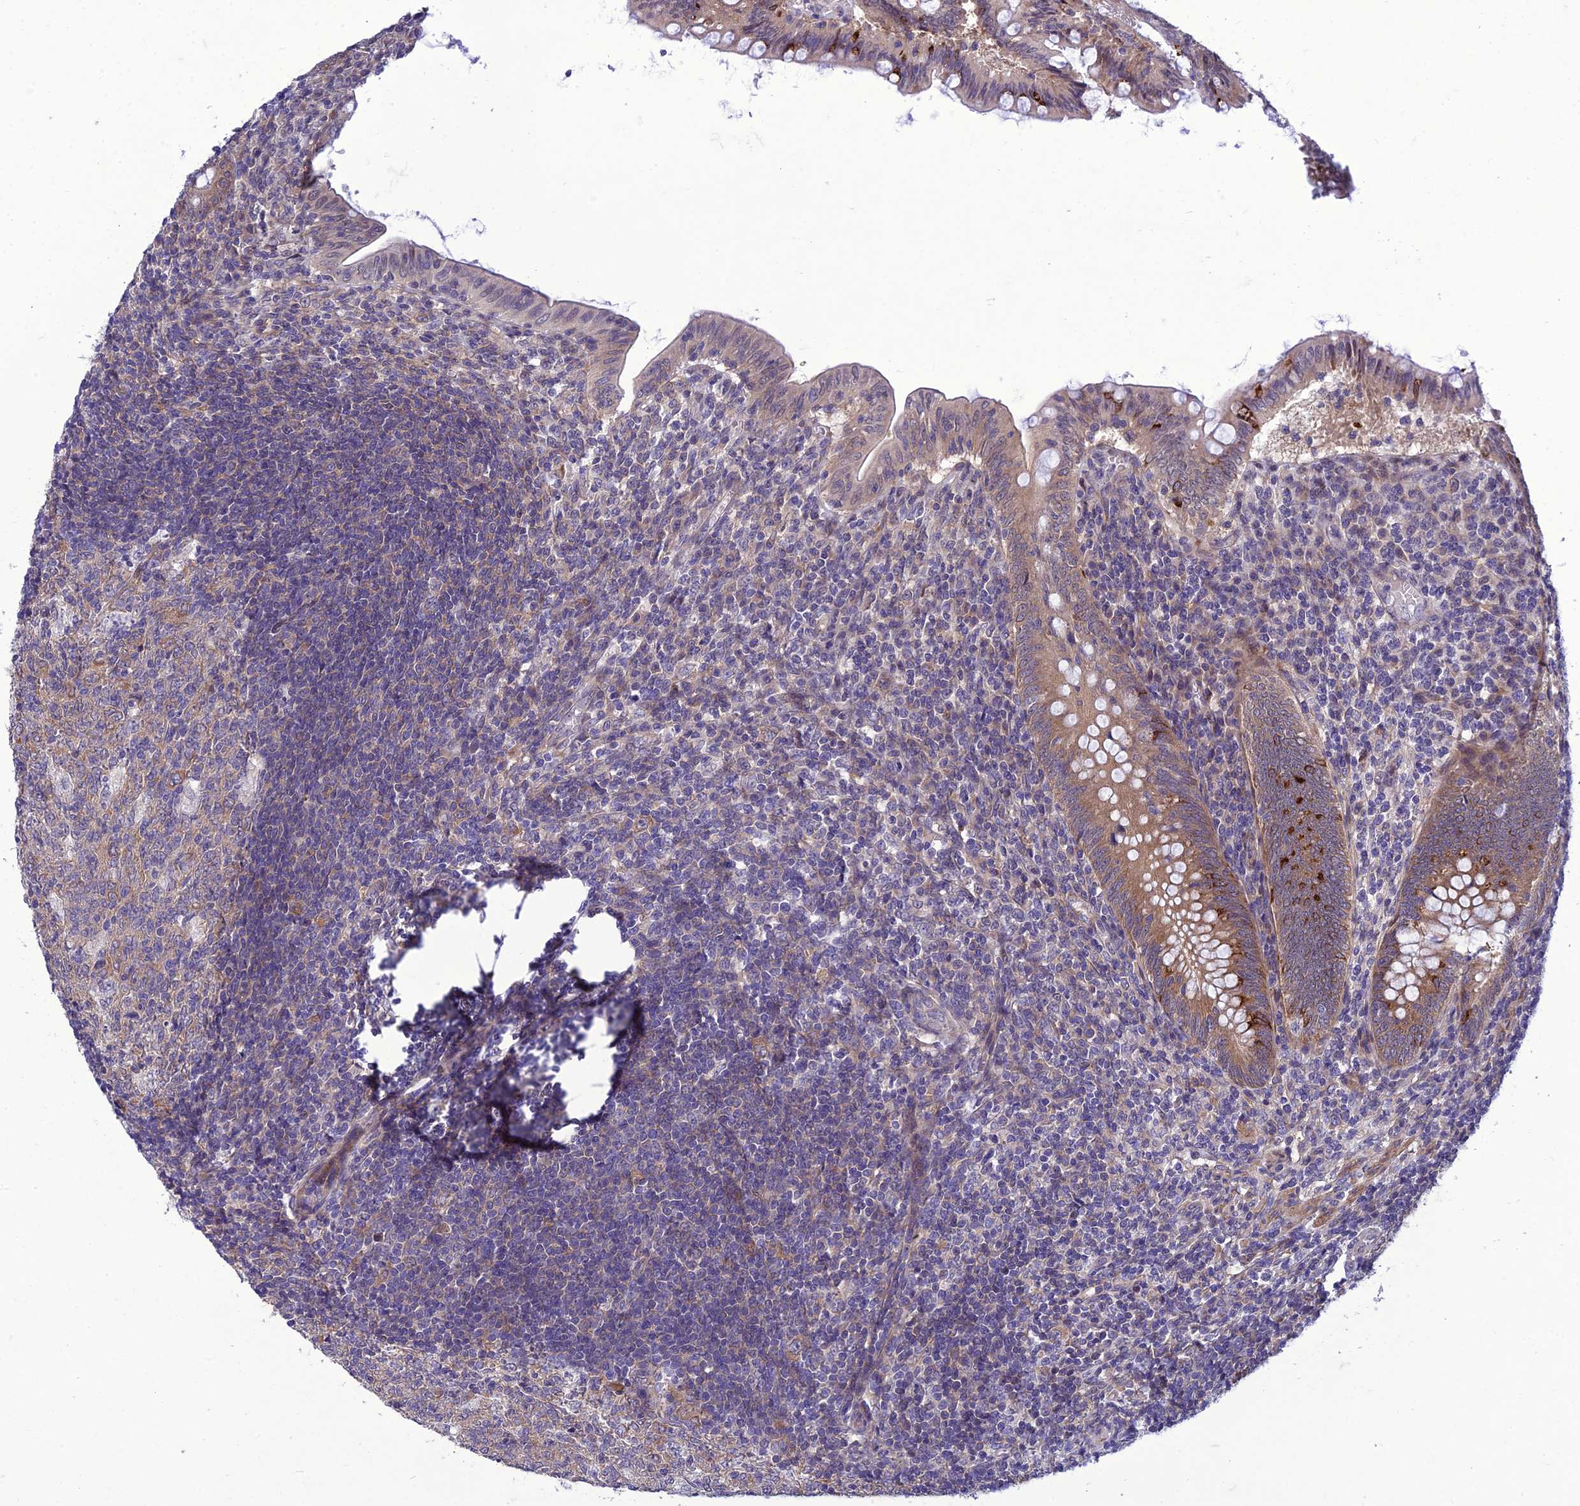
{"staining": {"intensity": "strong", "quantity": "25%-75%", "location": "cytoplasmic/membranous"}, "tissue": "appendix", "cell_type": "Glandular cells", "image_type": "normal", "snomed": [{"axis": "morphology", "description": "Normal tissue, NOS"}, {"axis": "topography", "description": "Appendix"}], "caption": "A brown stain highlights strong cytoplasmic/membranous positivity of a protein in glandular cells of normal appendix. The protein of interest is shown in brown color, while the nuclei are stained blue.", "gene": "GAB4", "patient": {"sex": "male", "age": 14}}